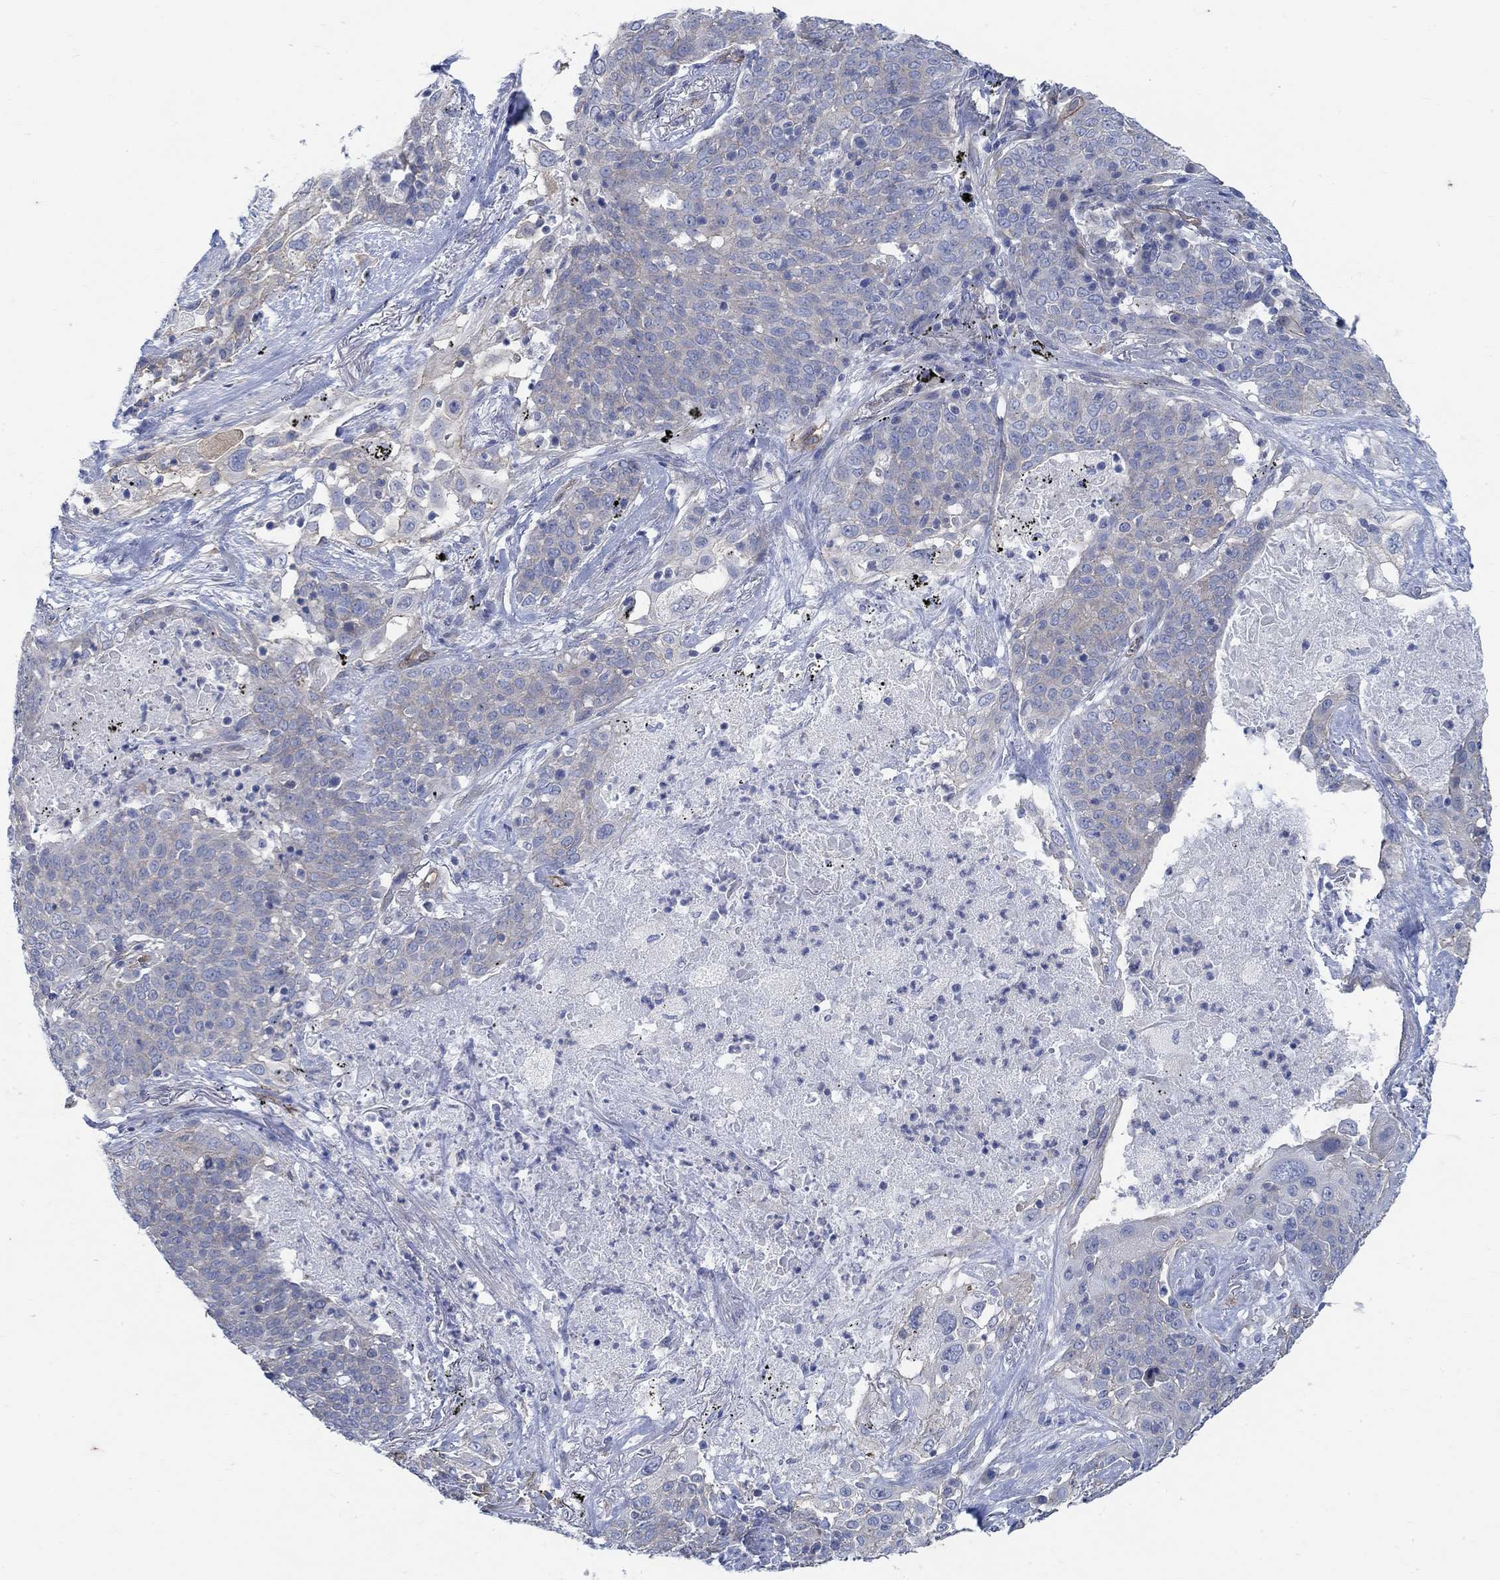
{"staining": {"intensity": "negative", "quantity": "none", "location": "none"}, "tissue": "lung cancer", "cell_type": "Tumor cells", "image_type": "cancer", "snomed": [{"axis": "morphology", "description": "Squamous cell carcinoma, NOS"}, {"axis": "topography", "description": "Lung"}], "caption": "IHC micrograph of human lung squamous cell carcinoma stained for a protein (brown), which displays no staining in tumor cells.", "gene": "TMEM198", "patient": {"sex": "male", "age": 82}}